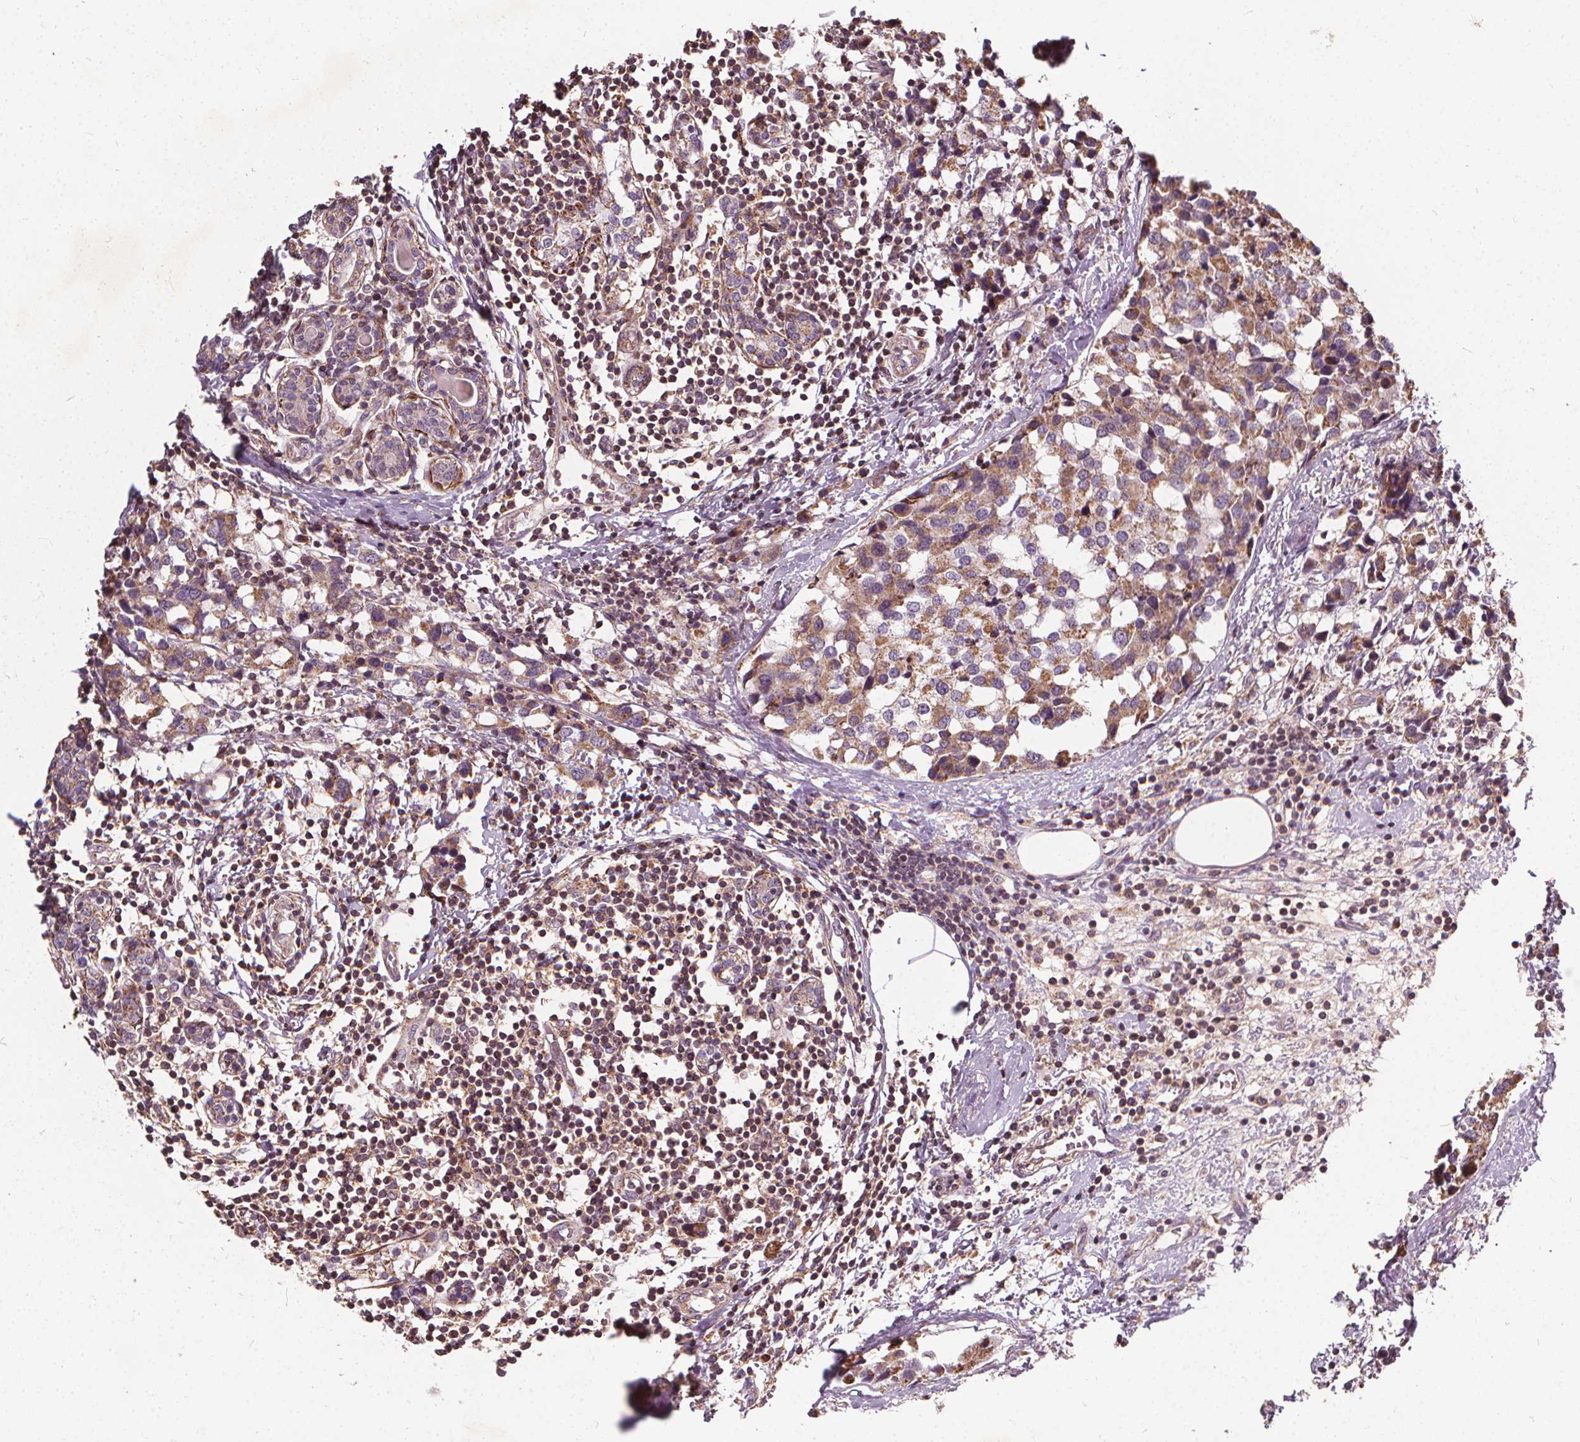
{"staining": {"intensity": "moderate", "quantity": "25%-75%", "location": "cytoplasmic/membranous"}, "tissue": "breast cancer", "cell_type": "Tumor cells", "image_type": "cancer", "snomed": [{"axis": "morphology", "description": "Lobular carcinoma"}, {"axis": "topography", "description": "Breast"}], "caption": "The immunohistochemical stain labels moderate cytoplasmic/membranous expression in tumor cells of breast cancer tissue.", "gene": "ORAI2", "patient": {"sex": "female", "age": 59}}